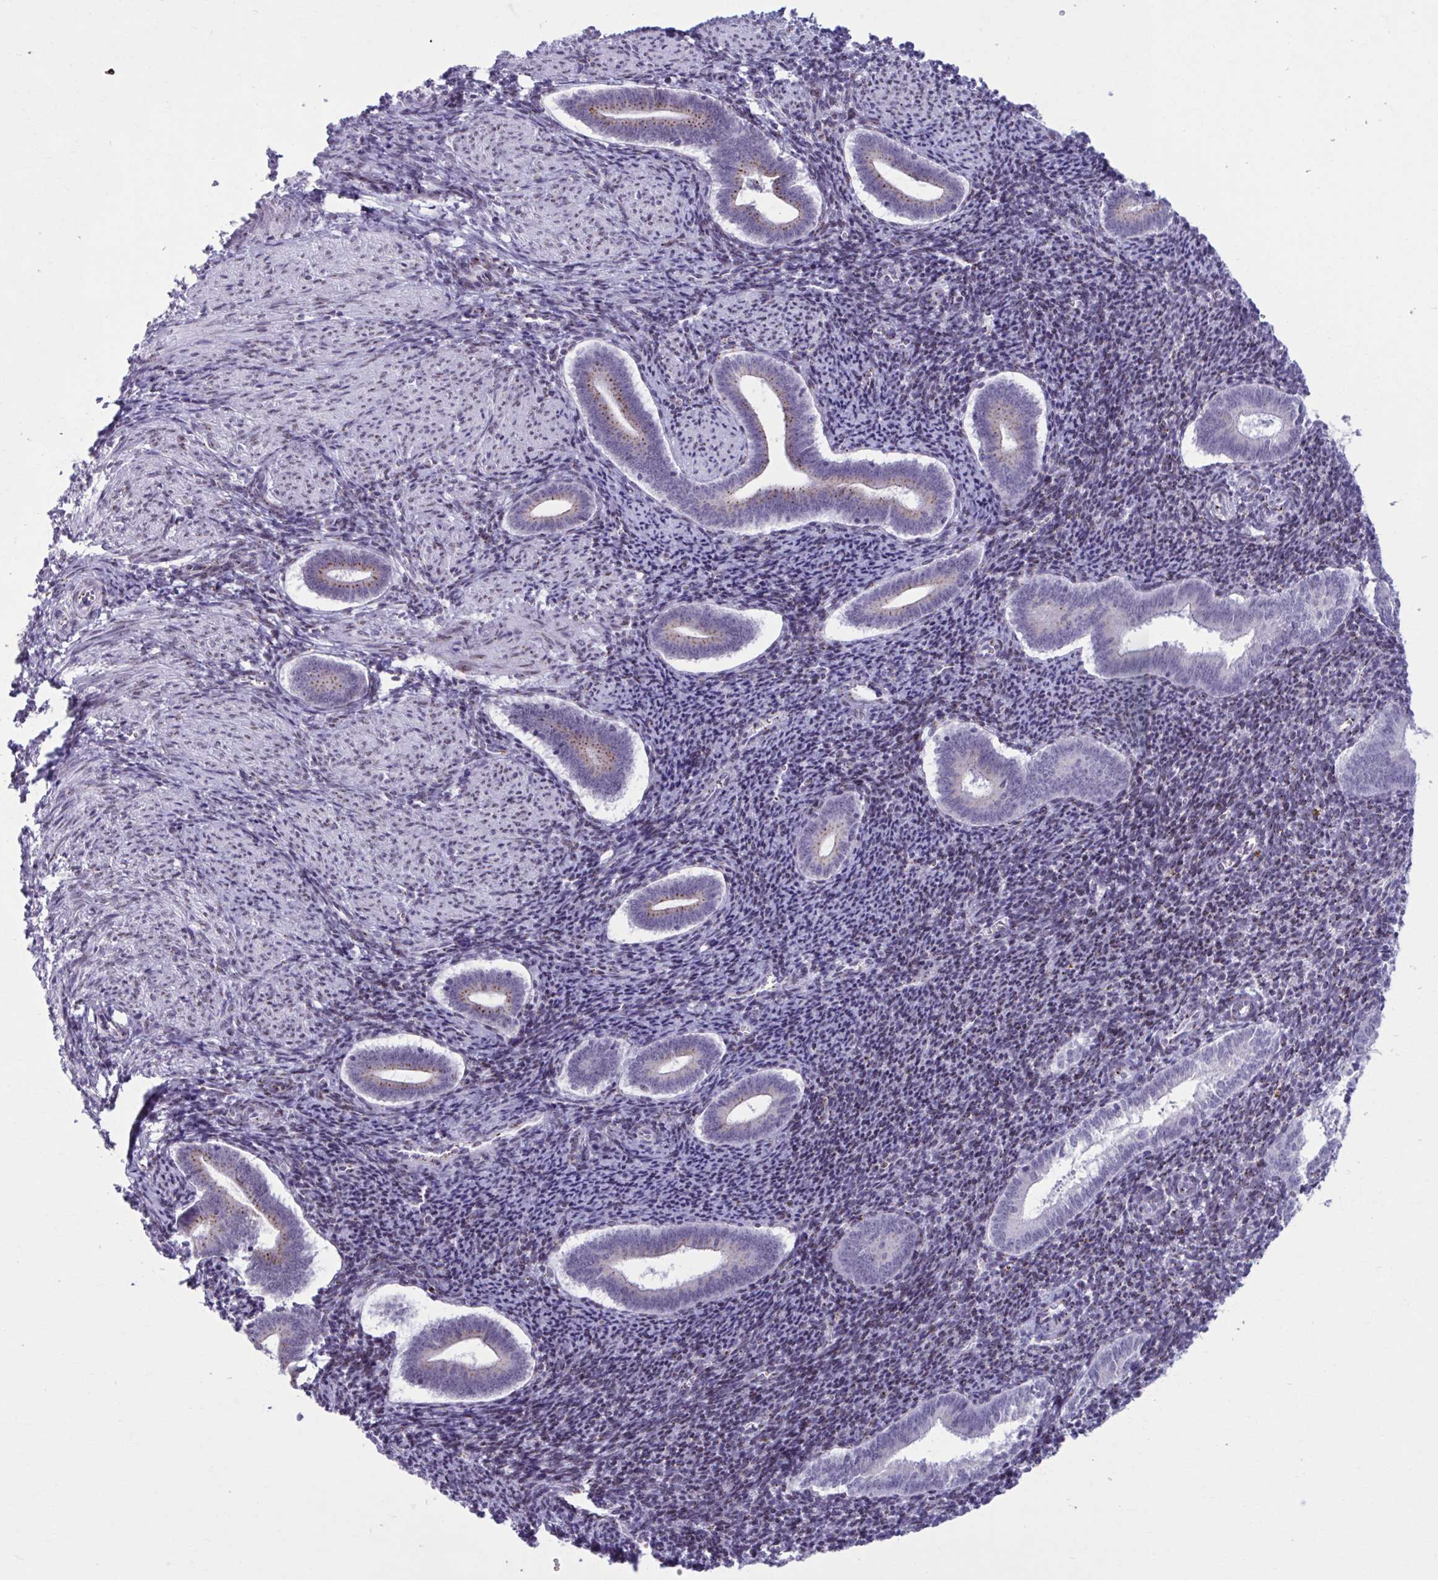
{"staining": {"intensity": "moderate", "quantity": "25%-75%", "location": "cytoplasmic/membranous"}, "tissue": "endometrium", "cell_type": "Cells in endometrial stroma", "image_type": "normal", "snomed": [{"axis": "morphology", "description": "Normal tissue, NOS"}, {"axis": "topography", "description": "Endometrium"}], "caption": "This photomicrograph reveals immunohistochemistry staining of unremarkable endometrium, with medium moderate cytoplasmic/membranous expression in about 25%-75% of cells in endometrial stroma.", "gene": "ZNF682", "patient": {"sex": "female", "age": 25}}